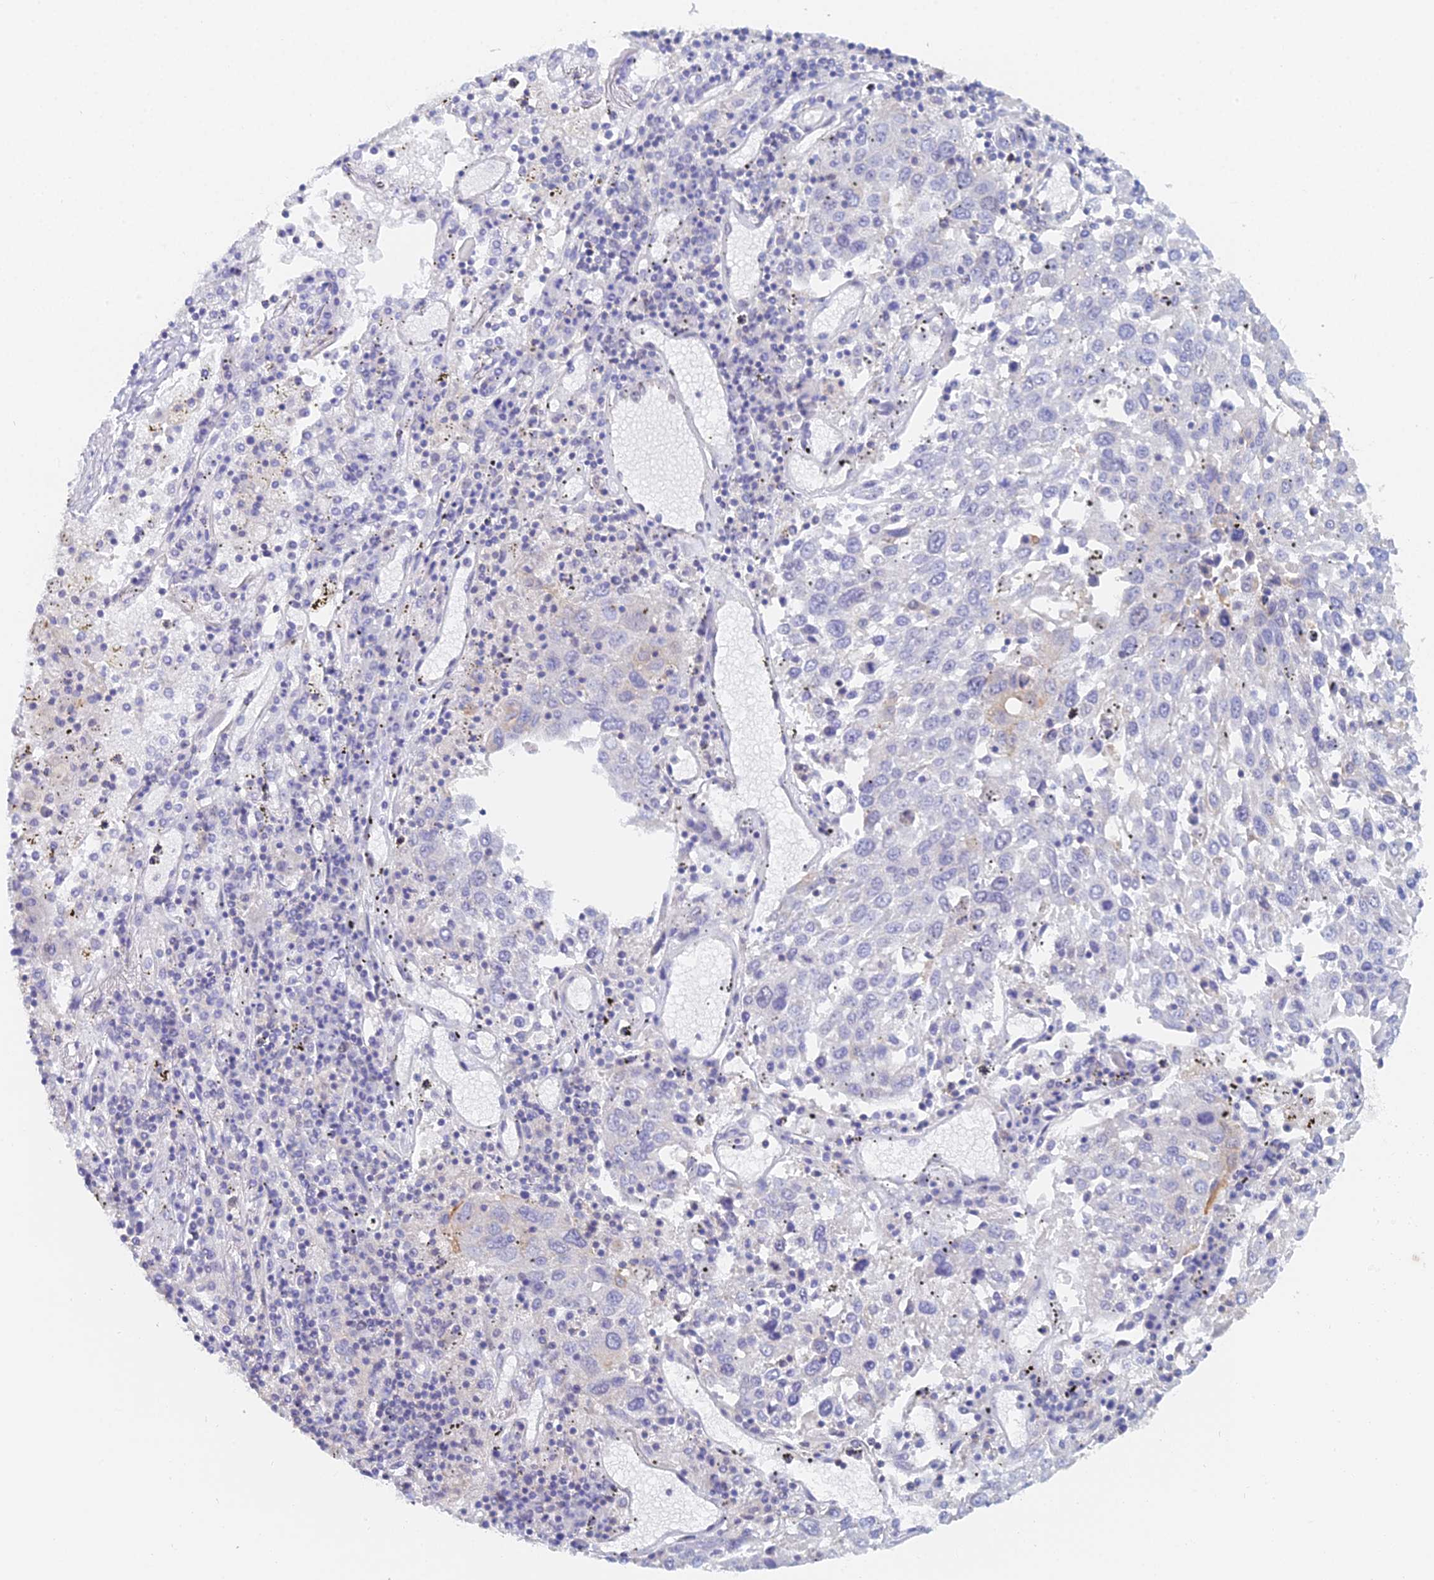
{"staining": {"intensity": "negative", "quantity": "none", "location": "none"}, "tissue": "lung cancer", "cell_type": "Tumor cells", "image_type": "cancer", "snomed": [{"axis": "morphology", "description": "Squamous cell carcinoma, NOS"}, {"axis": "topography", "description": "Lung"}], "caption": "This is an IHC histopathology image of lung cancer (squamous cell carcinoma). There is no positivity in tumor cells.", "gene": "MCM2", "patient": {"sex": "male", "age": 65}}